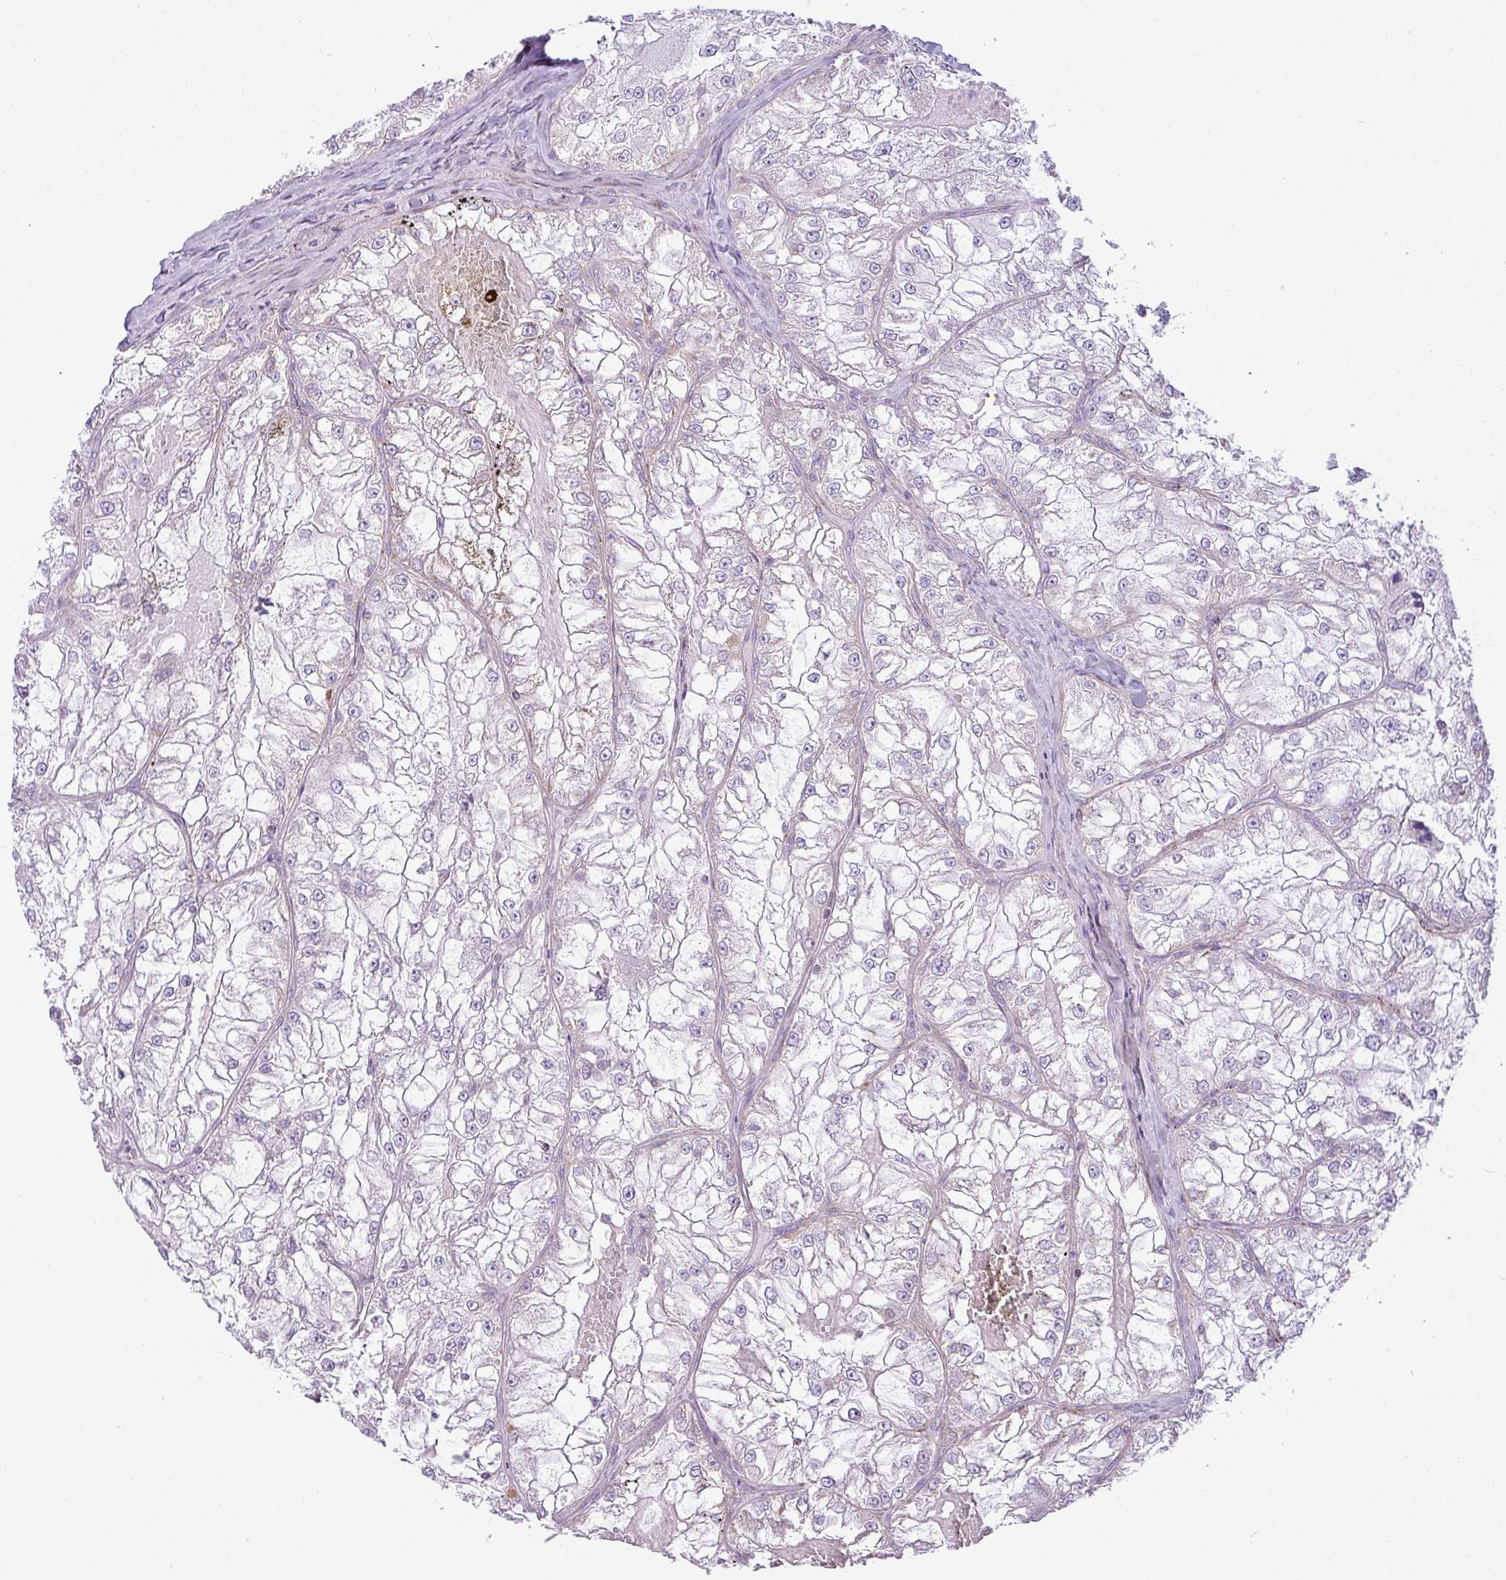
{"staining": {"intensity": "negative", "quantity": "none", "location": "none"}, "tissue": "renal cancer", "cell_type": "Tumor cells", "image_type": "cancer", "snomed": [{"axis": "morphology", "description": "Adenocarcinoma, NOS"}, {"axis": "topography", "description": "Kidney"}], "caption": "Renal adenocarcinoma was stained to show a protein in brown. There is no significant positivity in tumor cells.", "gene": "ZNF81", "patient": {"sex": "female", "age": 72}}